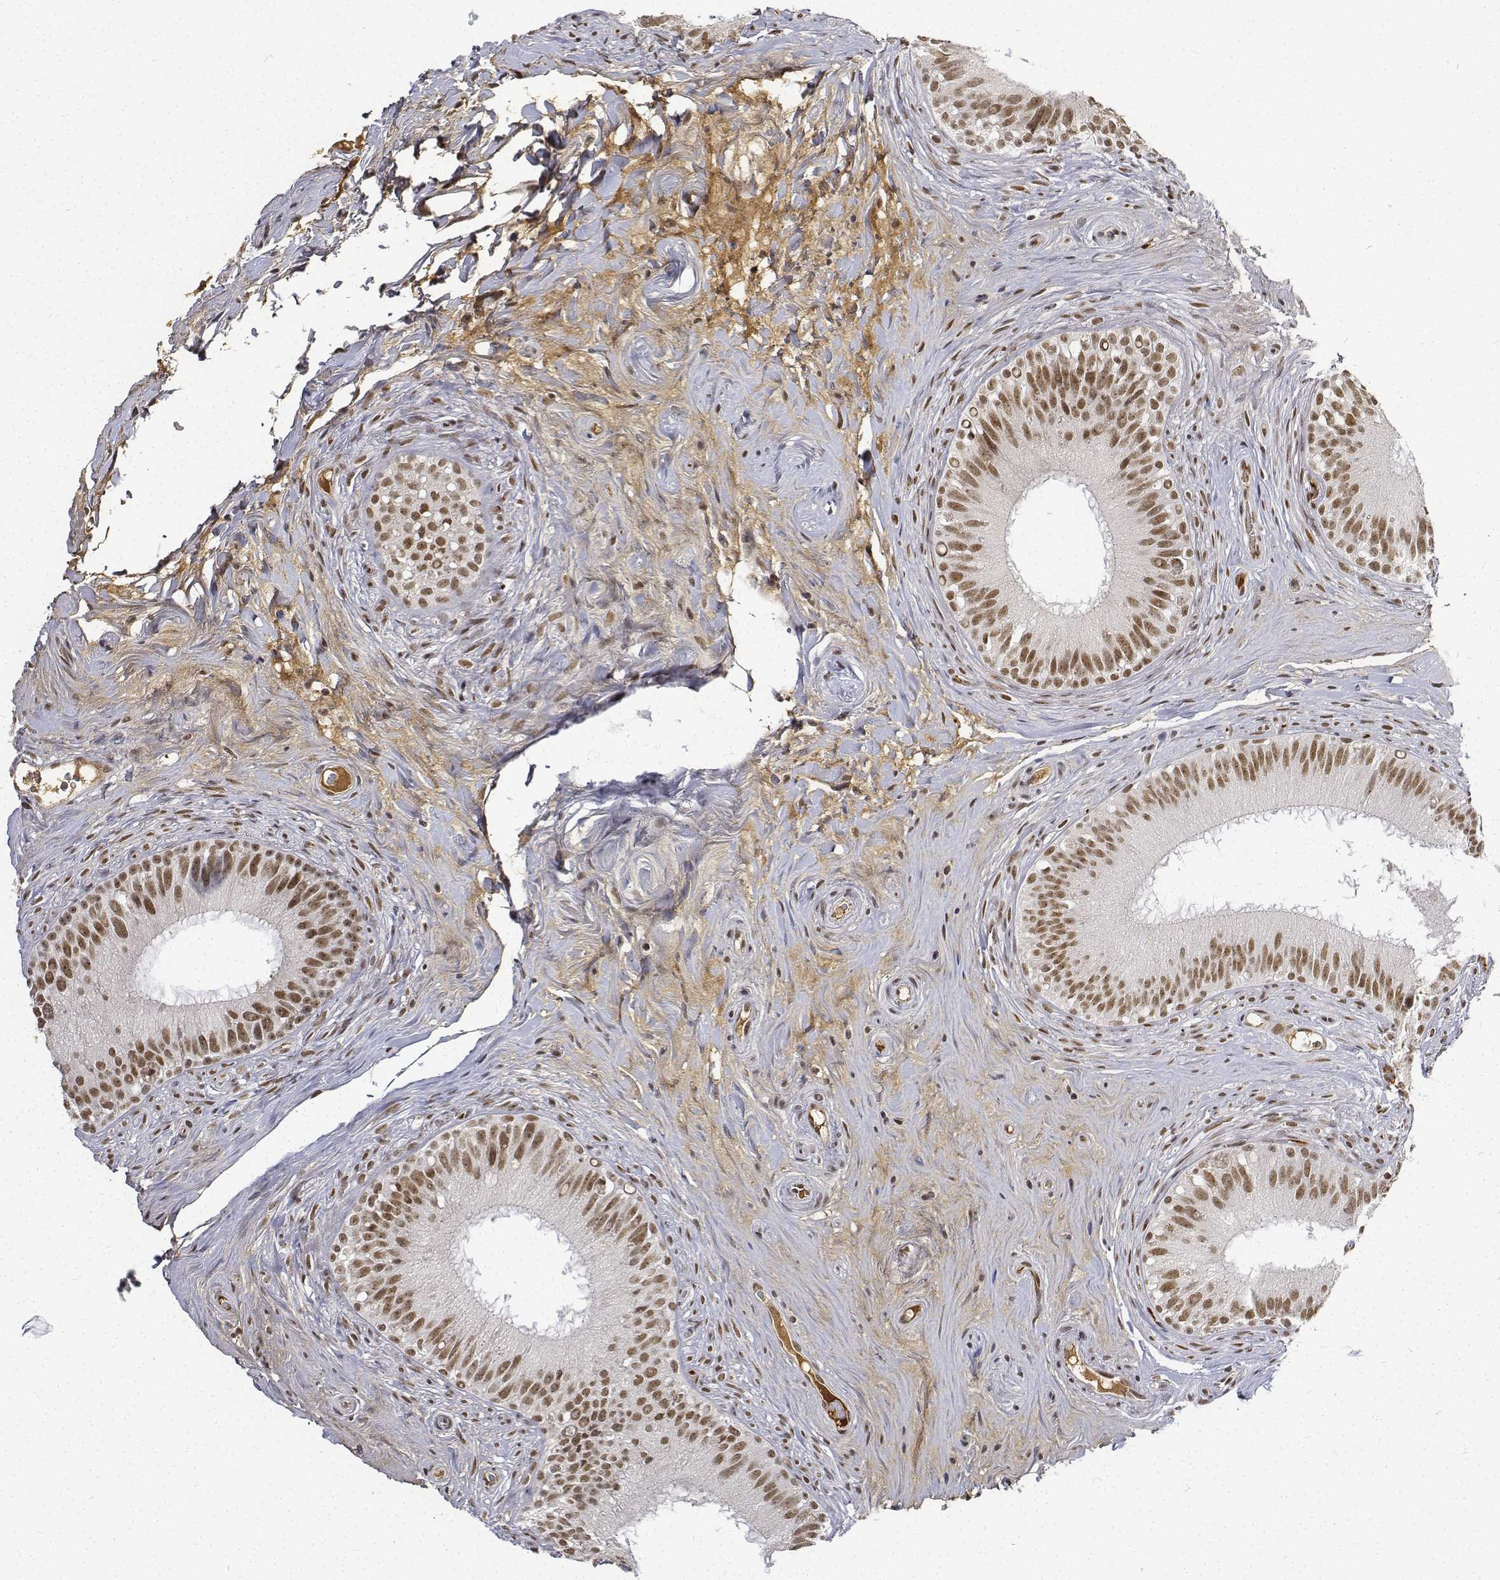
{"staining": {"intensity": "moderate", "quantity": ">75%", "location": "nuclear"}, "tissue": "epididymis", "cell_type": "Glandular cells", "image_type": "normal", "snomed": [{"axis": "morphology", "description": "Normal tissue, NOS"}, {"axis": "topography", "description": "Epididymis"}], "caption": "Epididymis stained with immunohistochemistry (IHC) demonstrates moderate nuclear staining in about >75% of glandular cells.", "gene": "ATRX", "patient": {"sex": "male", "age": 59}}